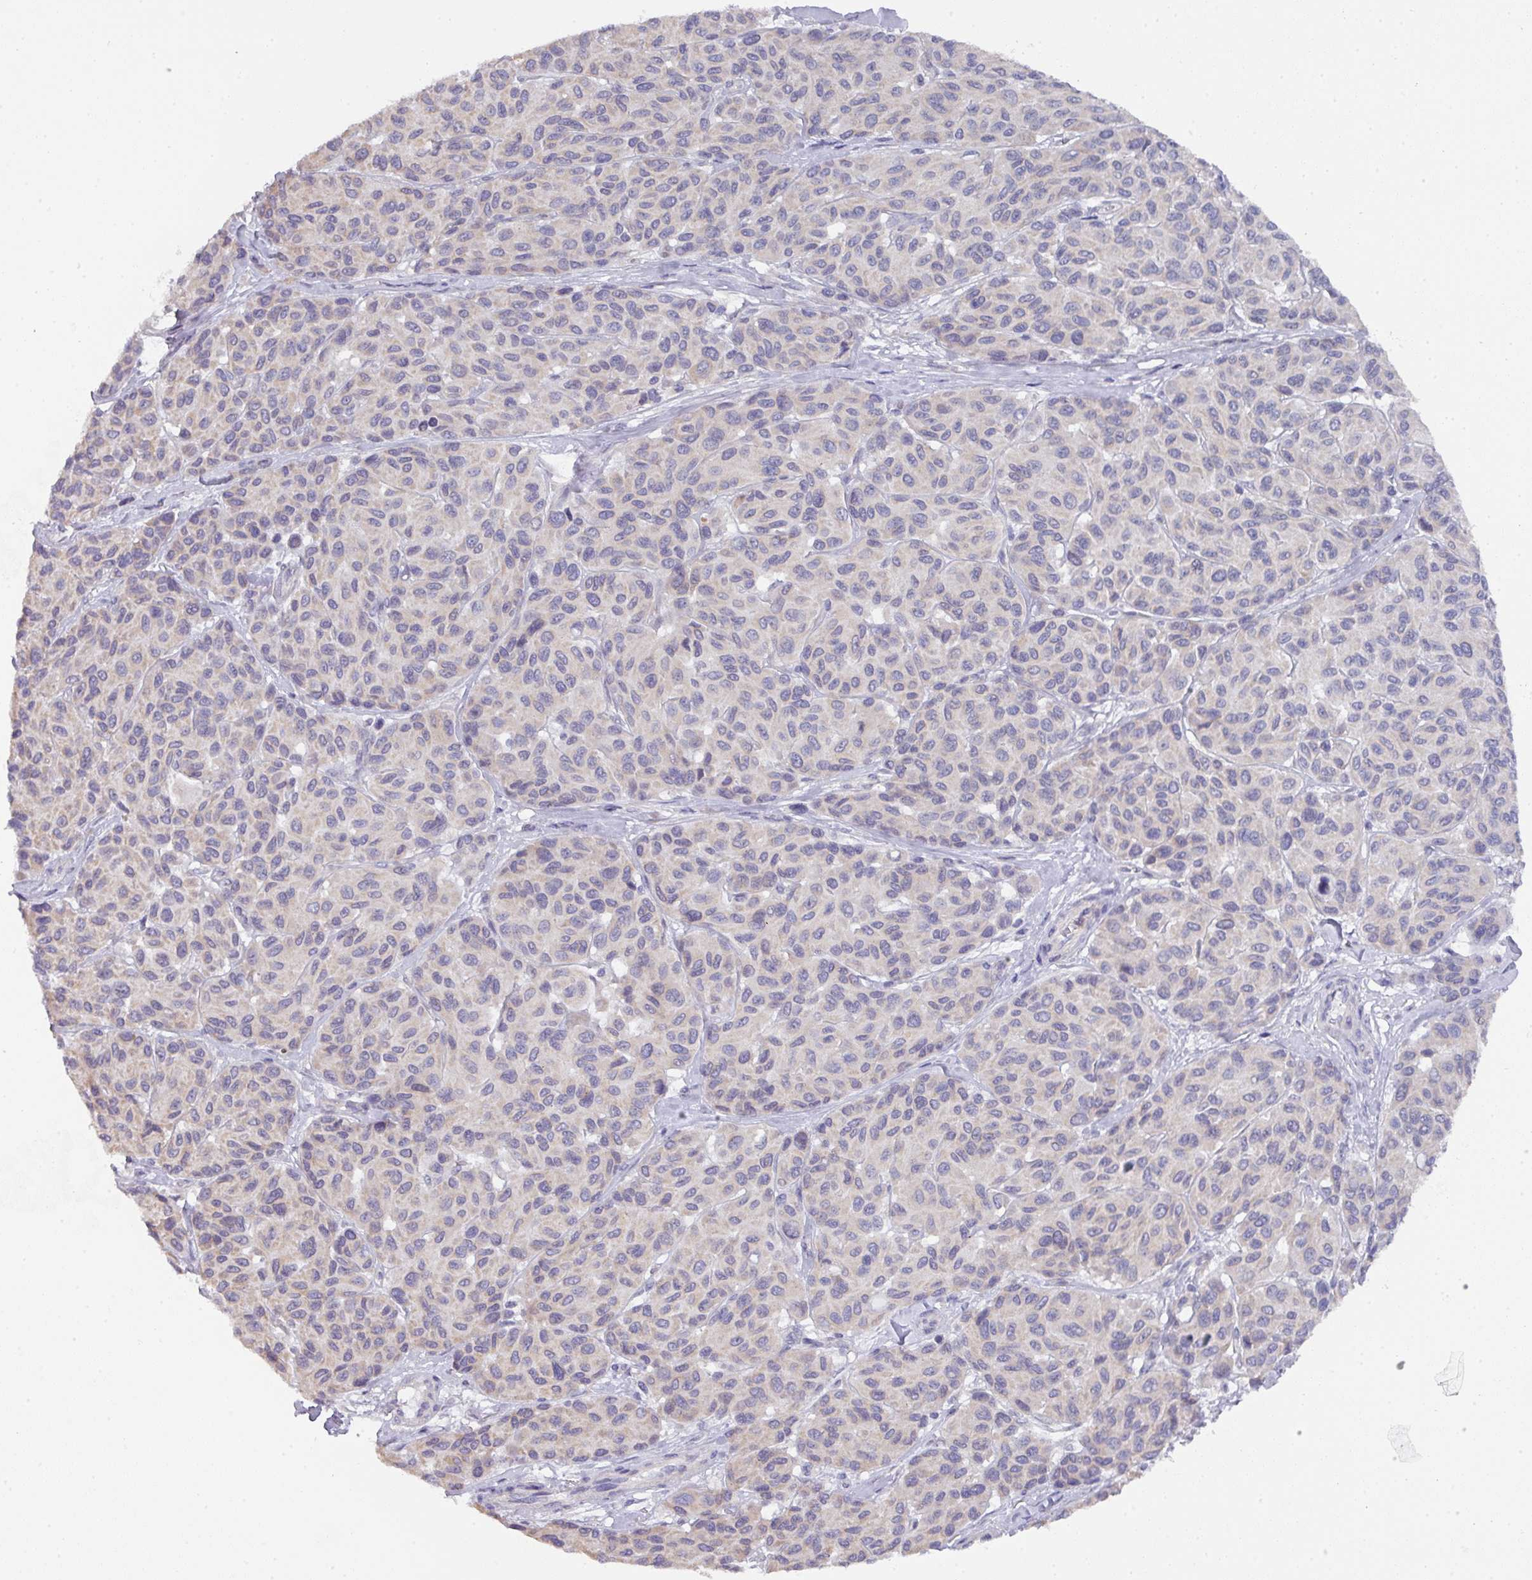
{"staining": {"intensity": "negative", "quantity": "none", "location": "none"}, "tissue": "melanoma", "cell_type": "Tumor cells", "image_type": "cancer", "snomed": [{"axis": "morphology", "description": "Malignant melanoma, NOS"}, {"axis": "topography", "description": "Skin"}], "caption": "Tumor cells are negative for protein expression in human malignant melanoma. (Stains: DAB IHC with hematoxylin counter stain, Microscopy: brightfield microscopy at high magnification).", "gene": "DCAF12L2", "patient": {"sex": "female", "age": 66}}